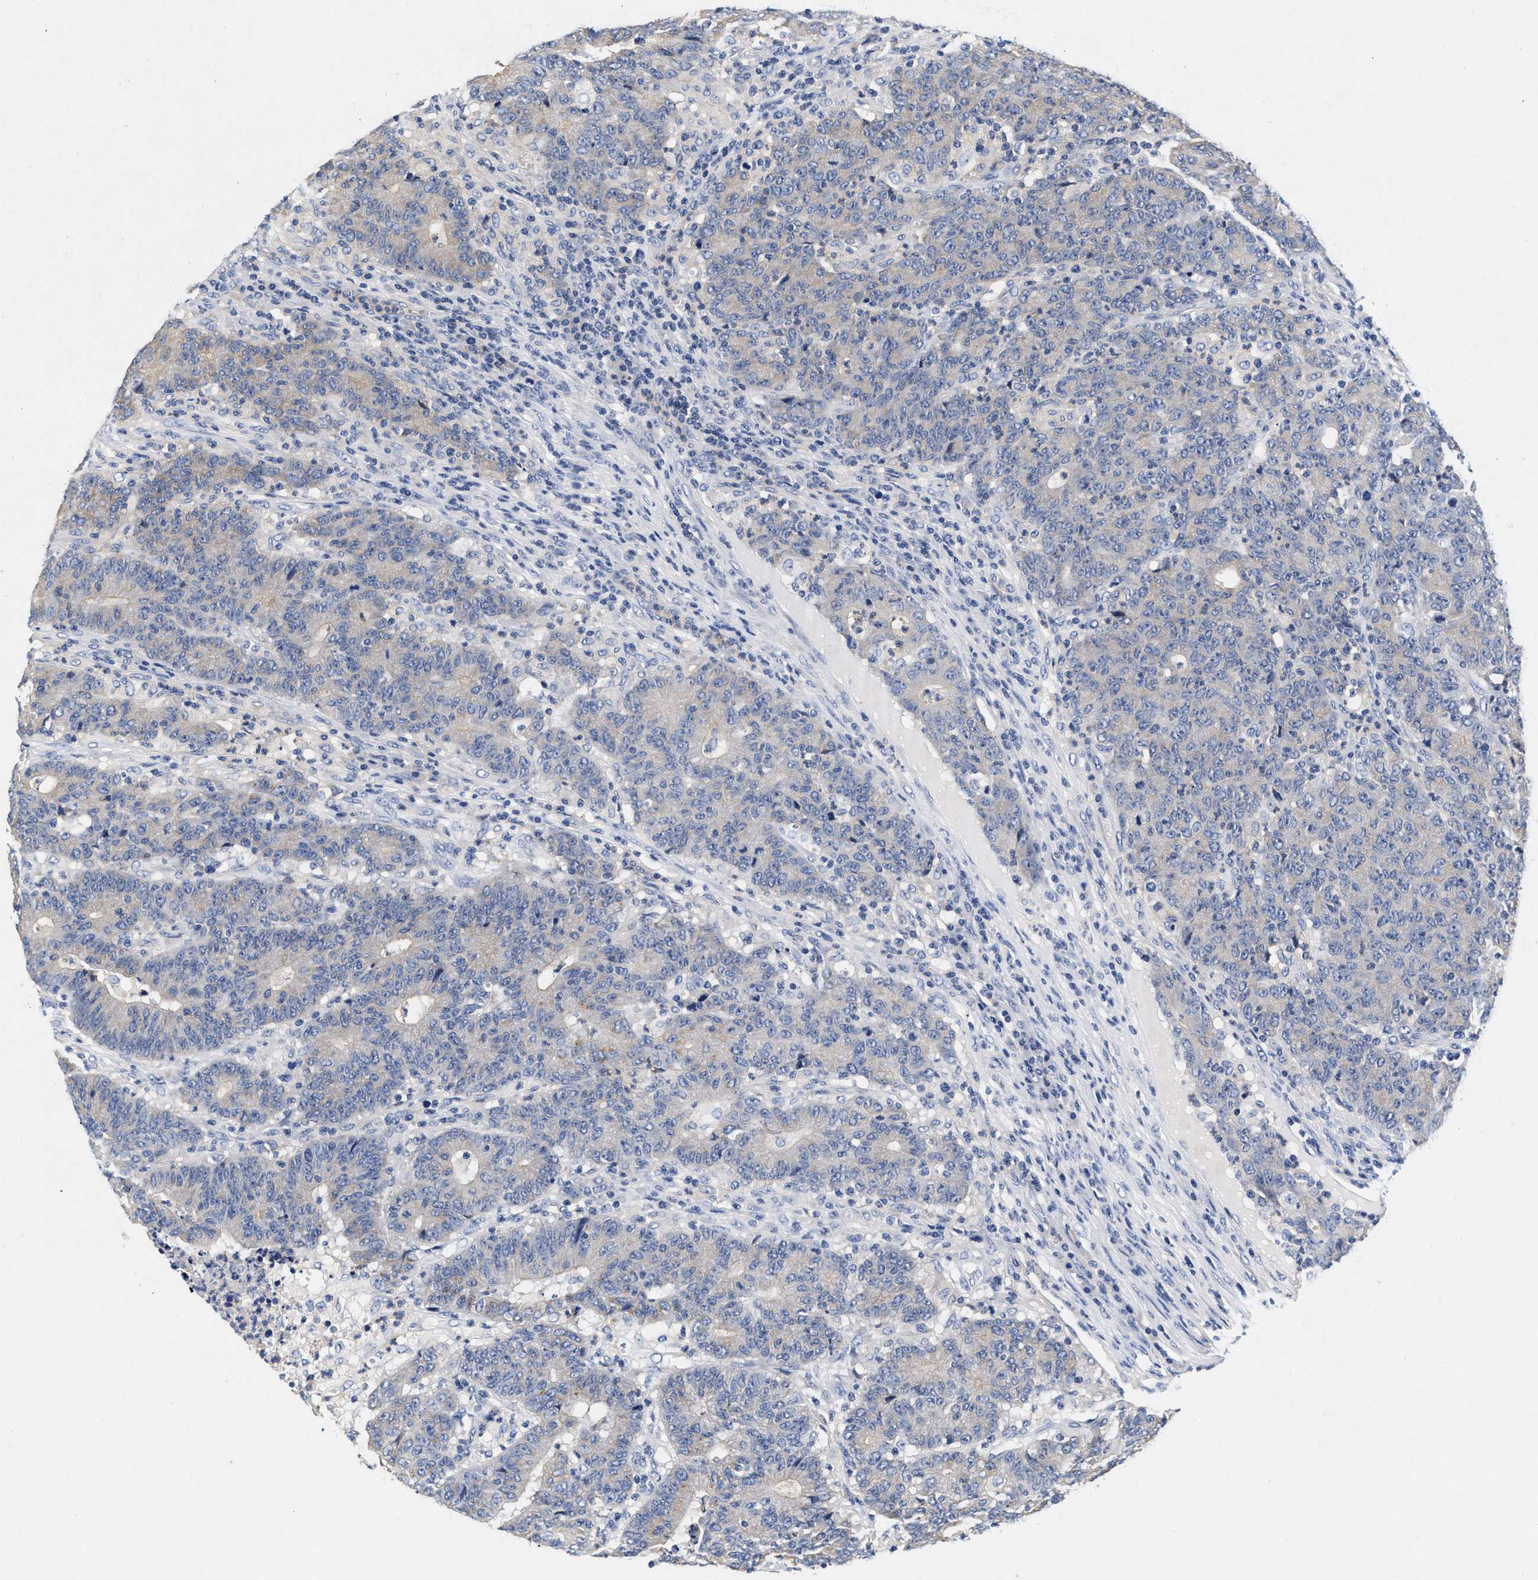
{"staining": {"intensity": "weak", "quantity": "<25%", "location": "cytoplasmic/membranous"}, "tissue": "colorectal cancer", "cell_type": "Tumor cells", "image_type": "cancer", "snomed": [{"axis": "morphology", "description": "Normal tissue, NOS"}, {"axis": "morphology", "description": "Adenocarcinoma, NOS"}, {"axis": "topography", "description": "Colon"}], "caption": "Photomicrograph shows no significant protein expression in tumor cells of colorectal cancer (adenocarcinoma). The staining was performed using DAB (3,3'-diaminobenzidine) to visualize the protein expression in brown, while the nuclei were stained in blue with hematoxylin (Magnification: 20x).", "gene": "GNAI3", "patient": {"sex": "female", "age": 75}}